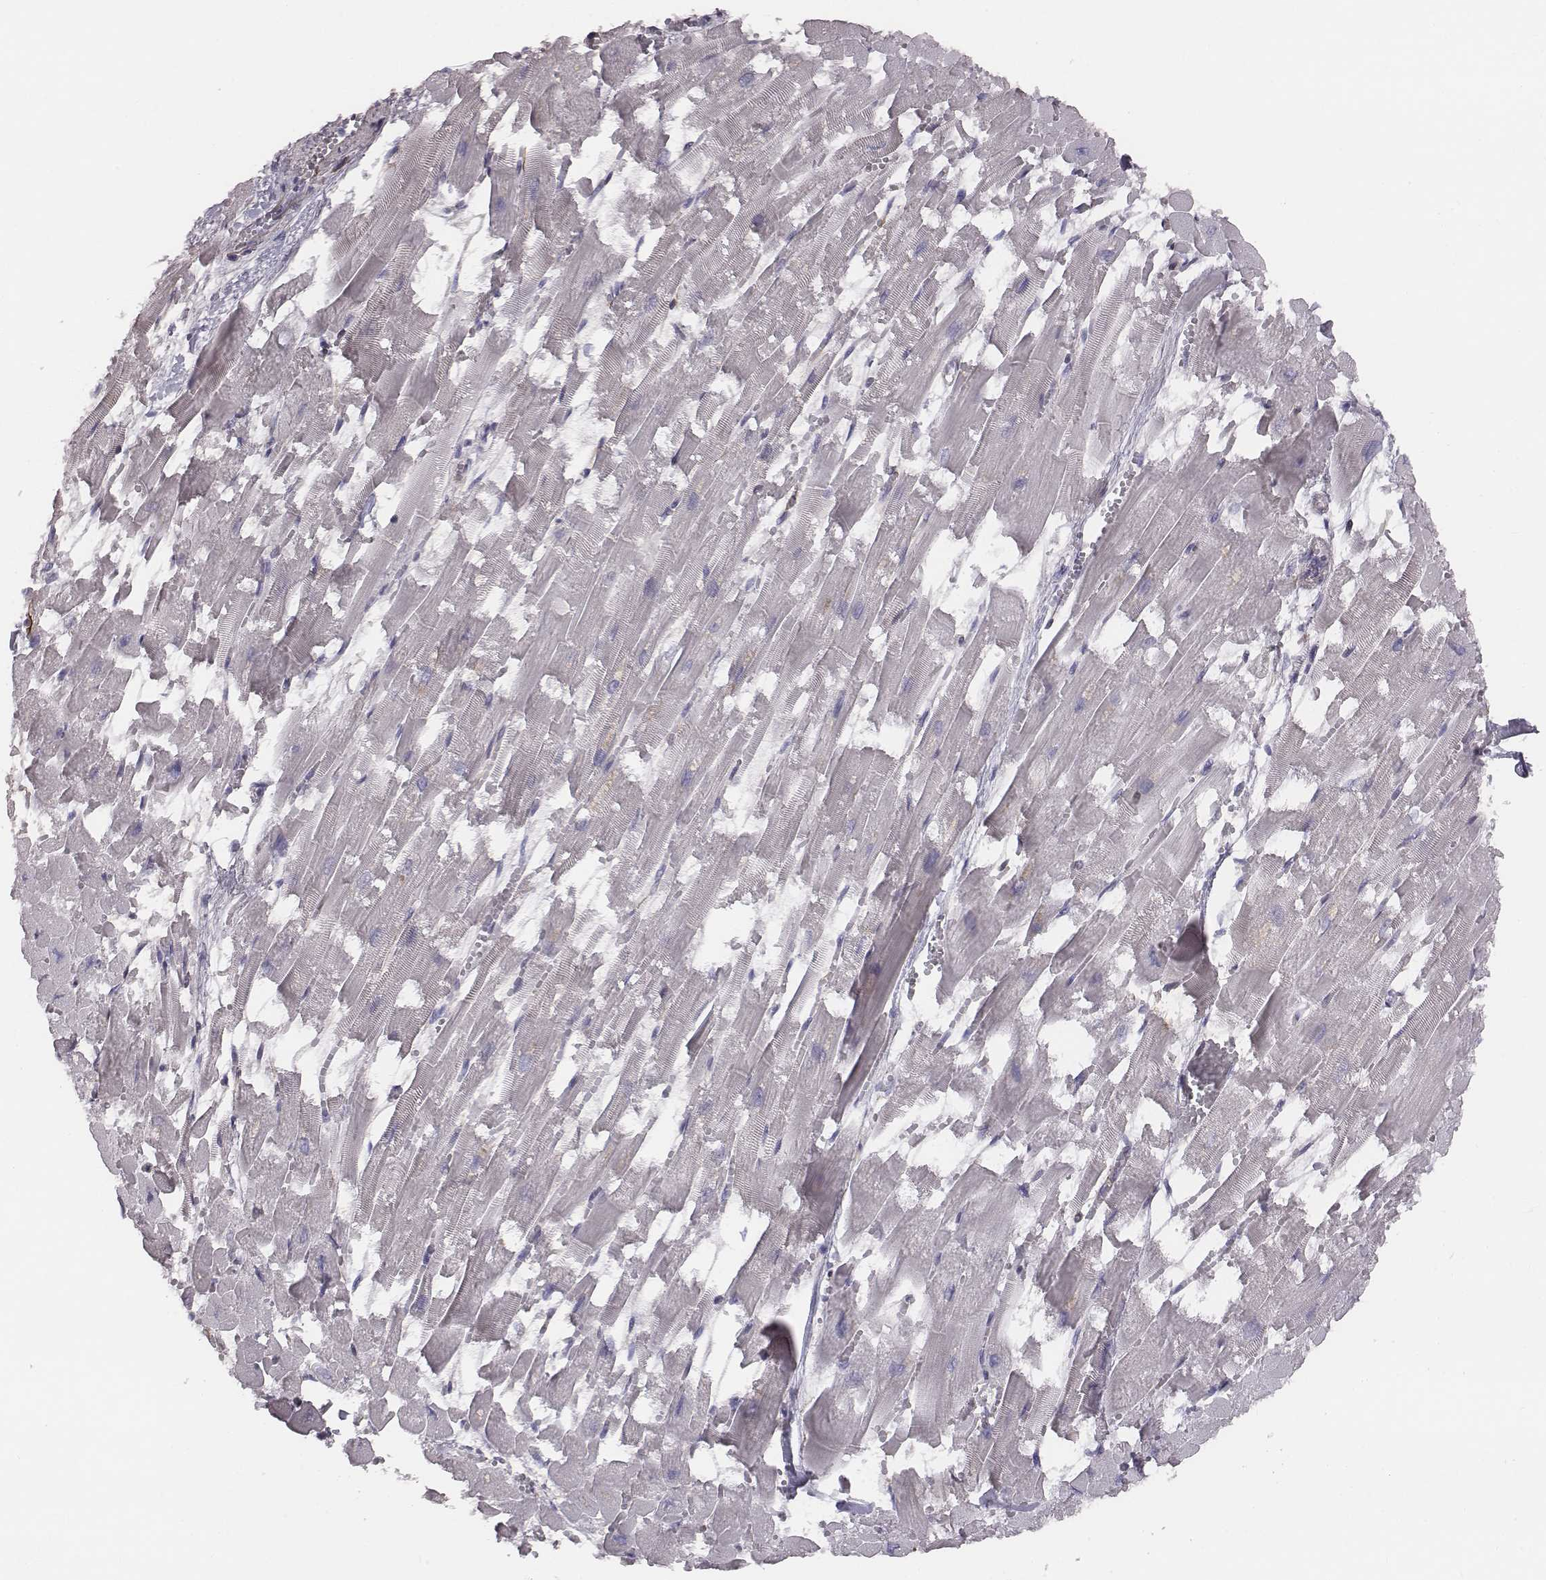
{"staining": {"intensity": "negative", "quantity": "none", "location": "none"}, "tissue": "heart muscle", "cell_type": "Cardiomyocytes", "image_type": "normal", "snomed": [{"axis": "morphology", "description": "Normal tissue, NOS"}, {"axis": "topography", "description": "Heart"}], "caption": "The histopathology image reveals no significant positivity in cardiomyocytes of heart muscle.", "gene": "PRKCZ", "patient": {"sex": "female", "age": 52}}